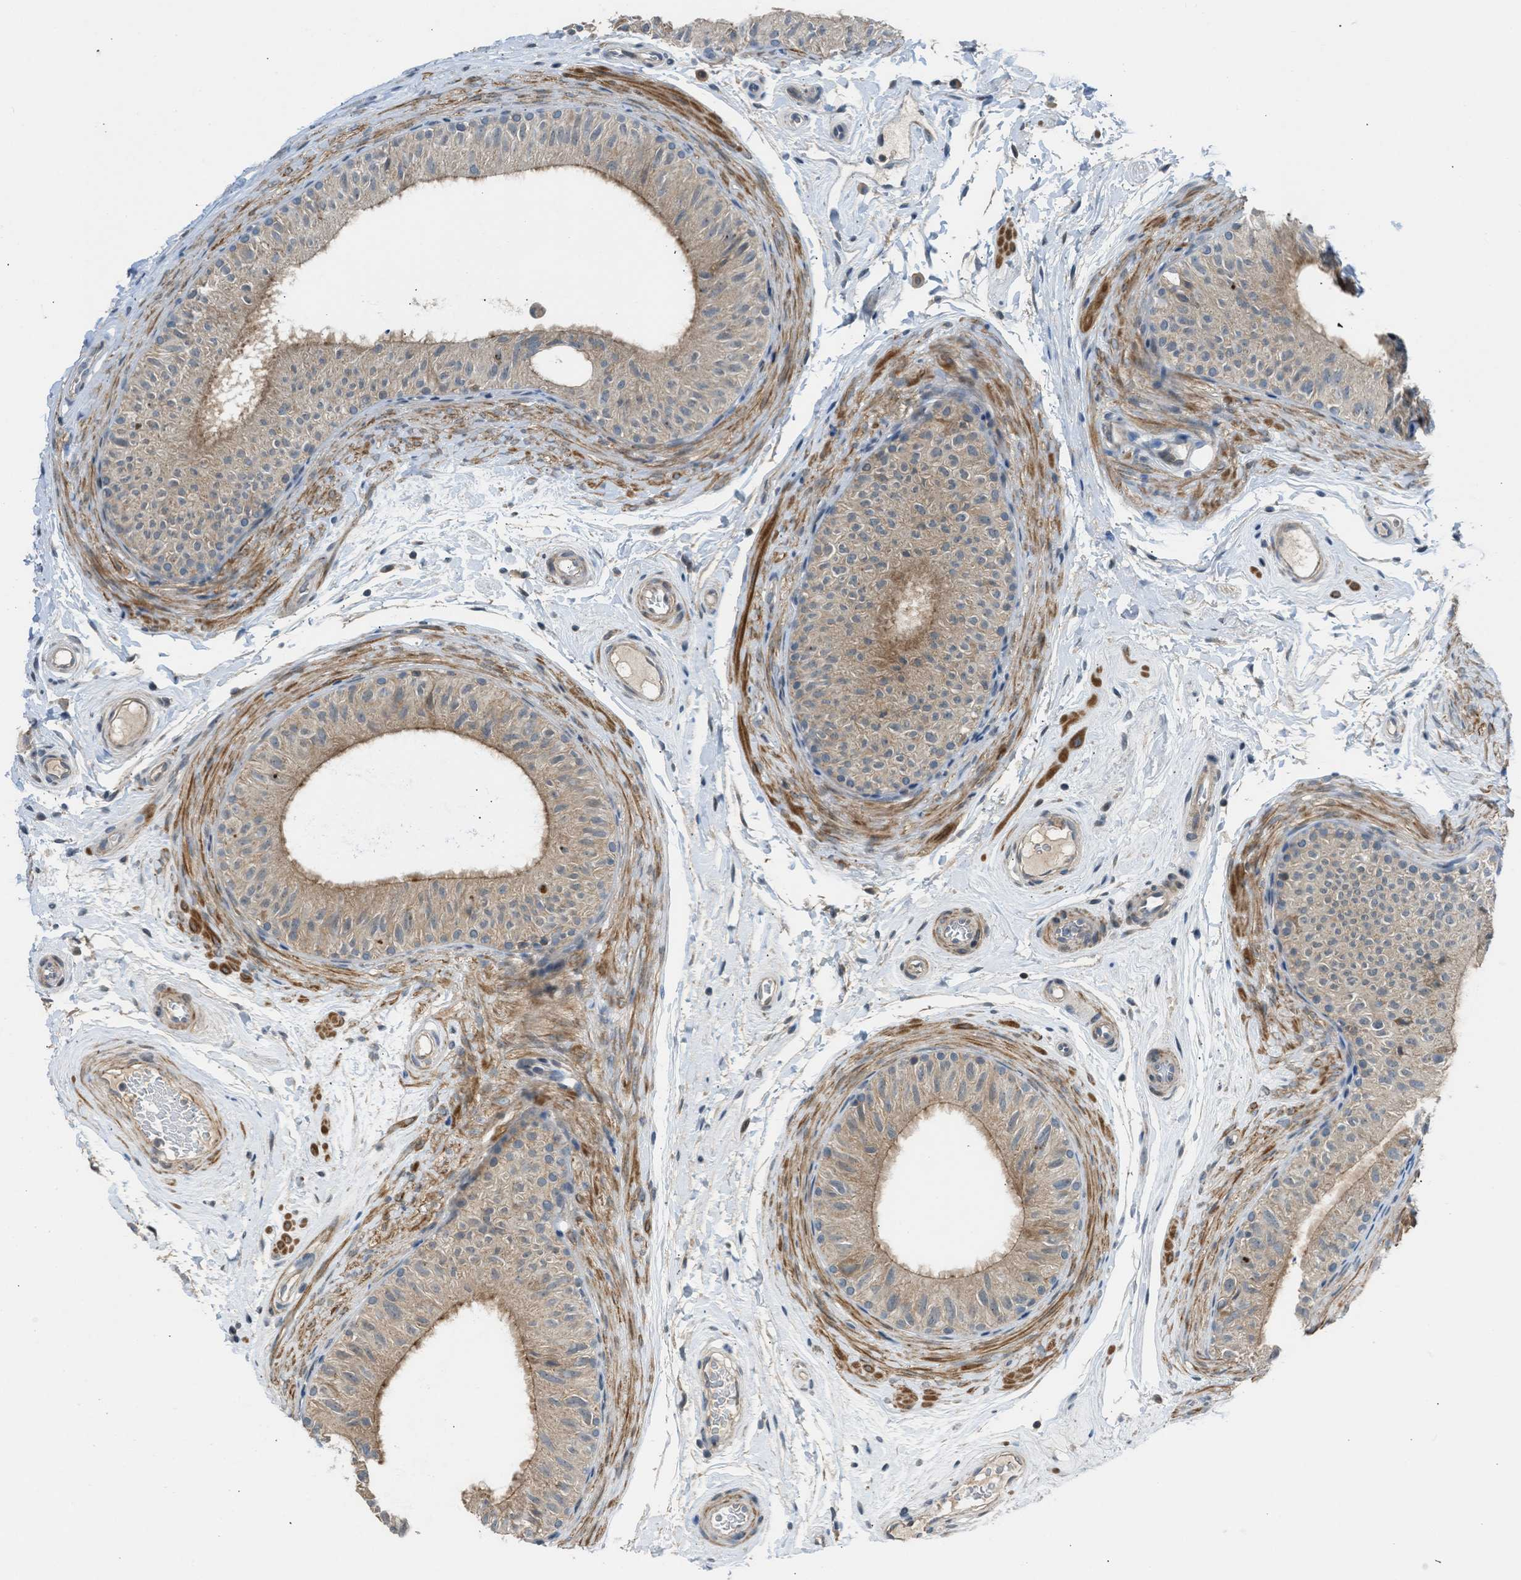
{"staining": {"intensity": "moderate", "quantity": ">75%", "location": "cytoplasmic/membranous"}, "tissue": "epididymis", "cell_type": "Glandular cells", "image_type": "normal", "snomed": [{"axis": "morphology", "description": "Normal tissue, NOS"}, {"axis": "topography", "description": "Epididymis"}], "caption": "Immunohistochemical staining of normal human epididymis demonstrates medium levels of moderate cytoplasmic/membranous expression in approximately >75% of glandular cells.", "gene": "TTBK2", "patient": {"sex": "male", "age": 34}}